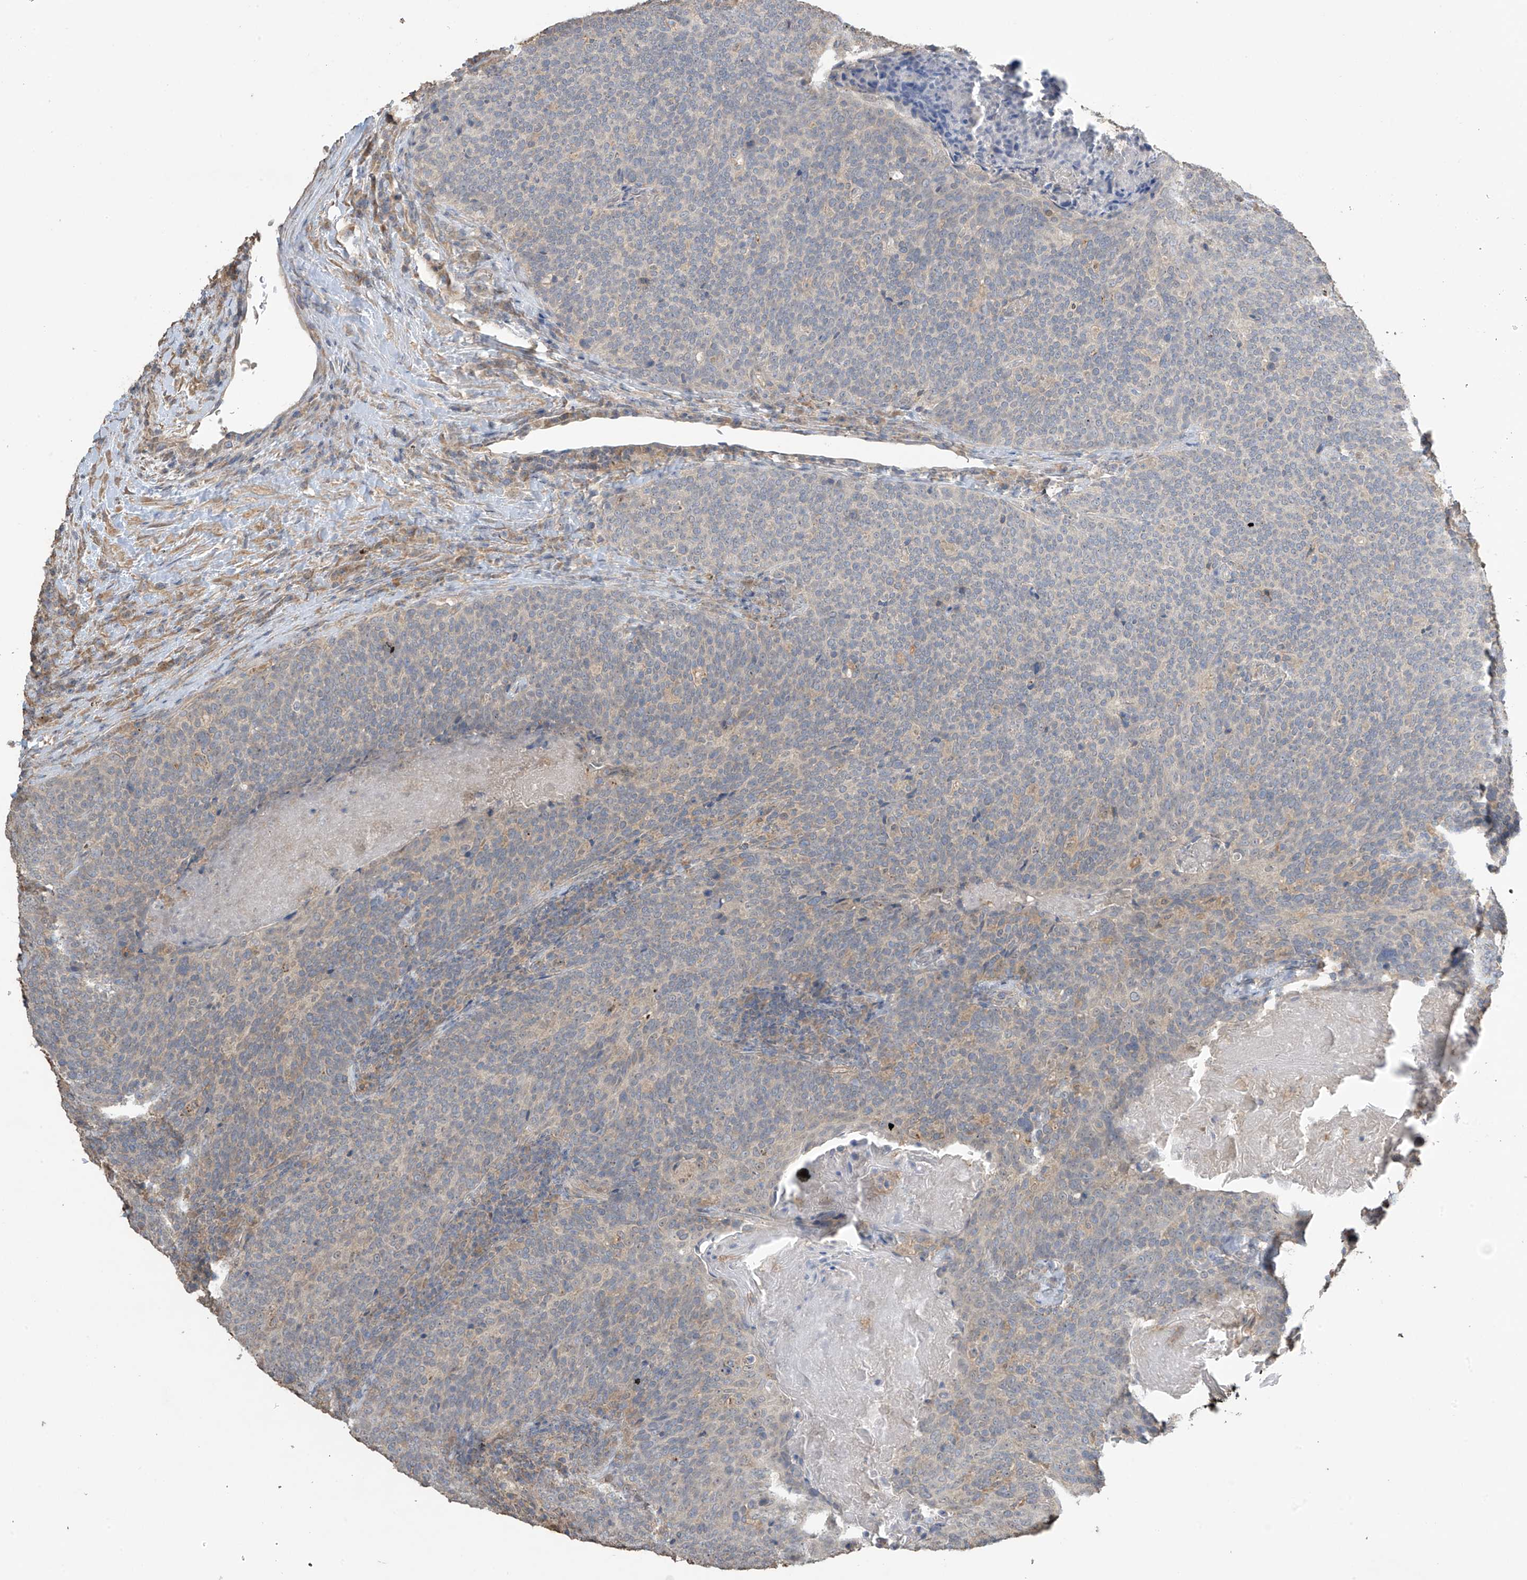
{"staining": {"intensity": "negative", "quantity": "none", "location": "none"}, "tissue": "head and neck cancer", "cell_type": "Tumor cells", "image_type": "cancer", "snomed": [{"axis": "morphology", "description": "Squamous cell carcinoma, NOS"}, {"axis": "morphology", "description": "Squamous cell carcinoma, metastatic, NOS"}, {"axis": "topography", "description": "Lymph node"}, {"axis": "topography", "description": "Head-Neck"}], "caption": "Tumor cells show no significant staining in head and neck cancer.", "gene": "SLFN14", "patient": {"sex": "male", "age": 62}}